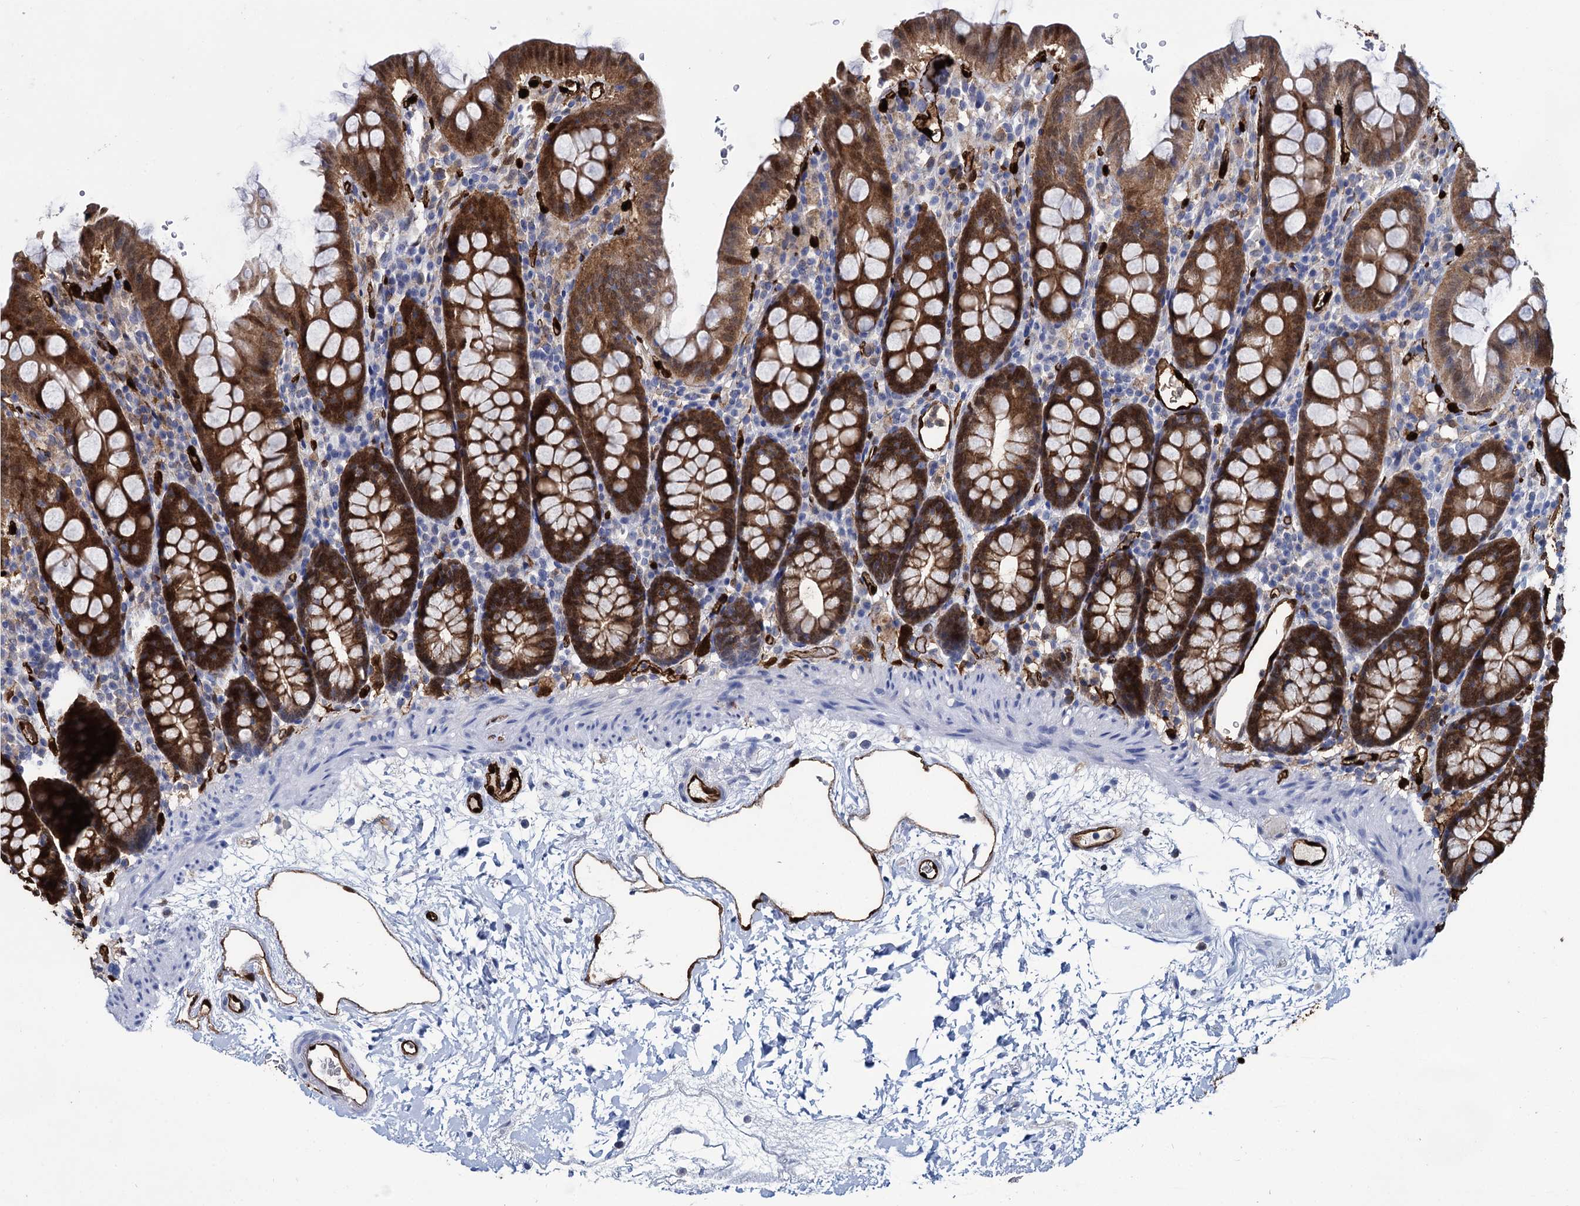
{"staining": {"intensity": "strong", "quantity": ">75%", "location": "cytoplasmic/membranous"}, "tissue": "colon", "cell_type": "Endothelial cells", "image_type": "normal", "snomed": [{"axis": "morphology", "description": "Normal tissue, NOS"}, {"axis": "topography", "description": "Colon"}], "caption": "A histopathology image of human colon stained for a protein reveals strong cytoplasmic/membranous brown staining in endothelial cells.", "gene": "FABP5", "patient": {"sex": "male", "age": 75}}